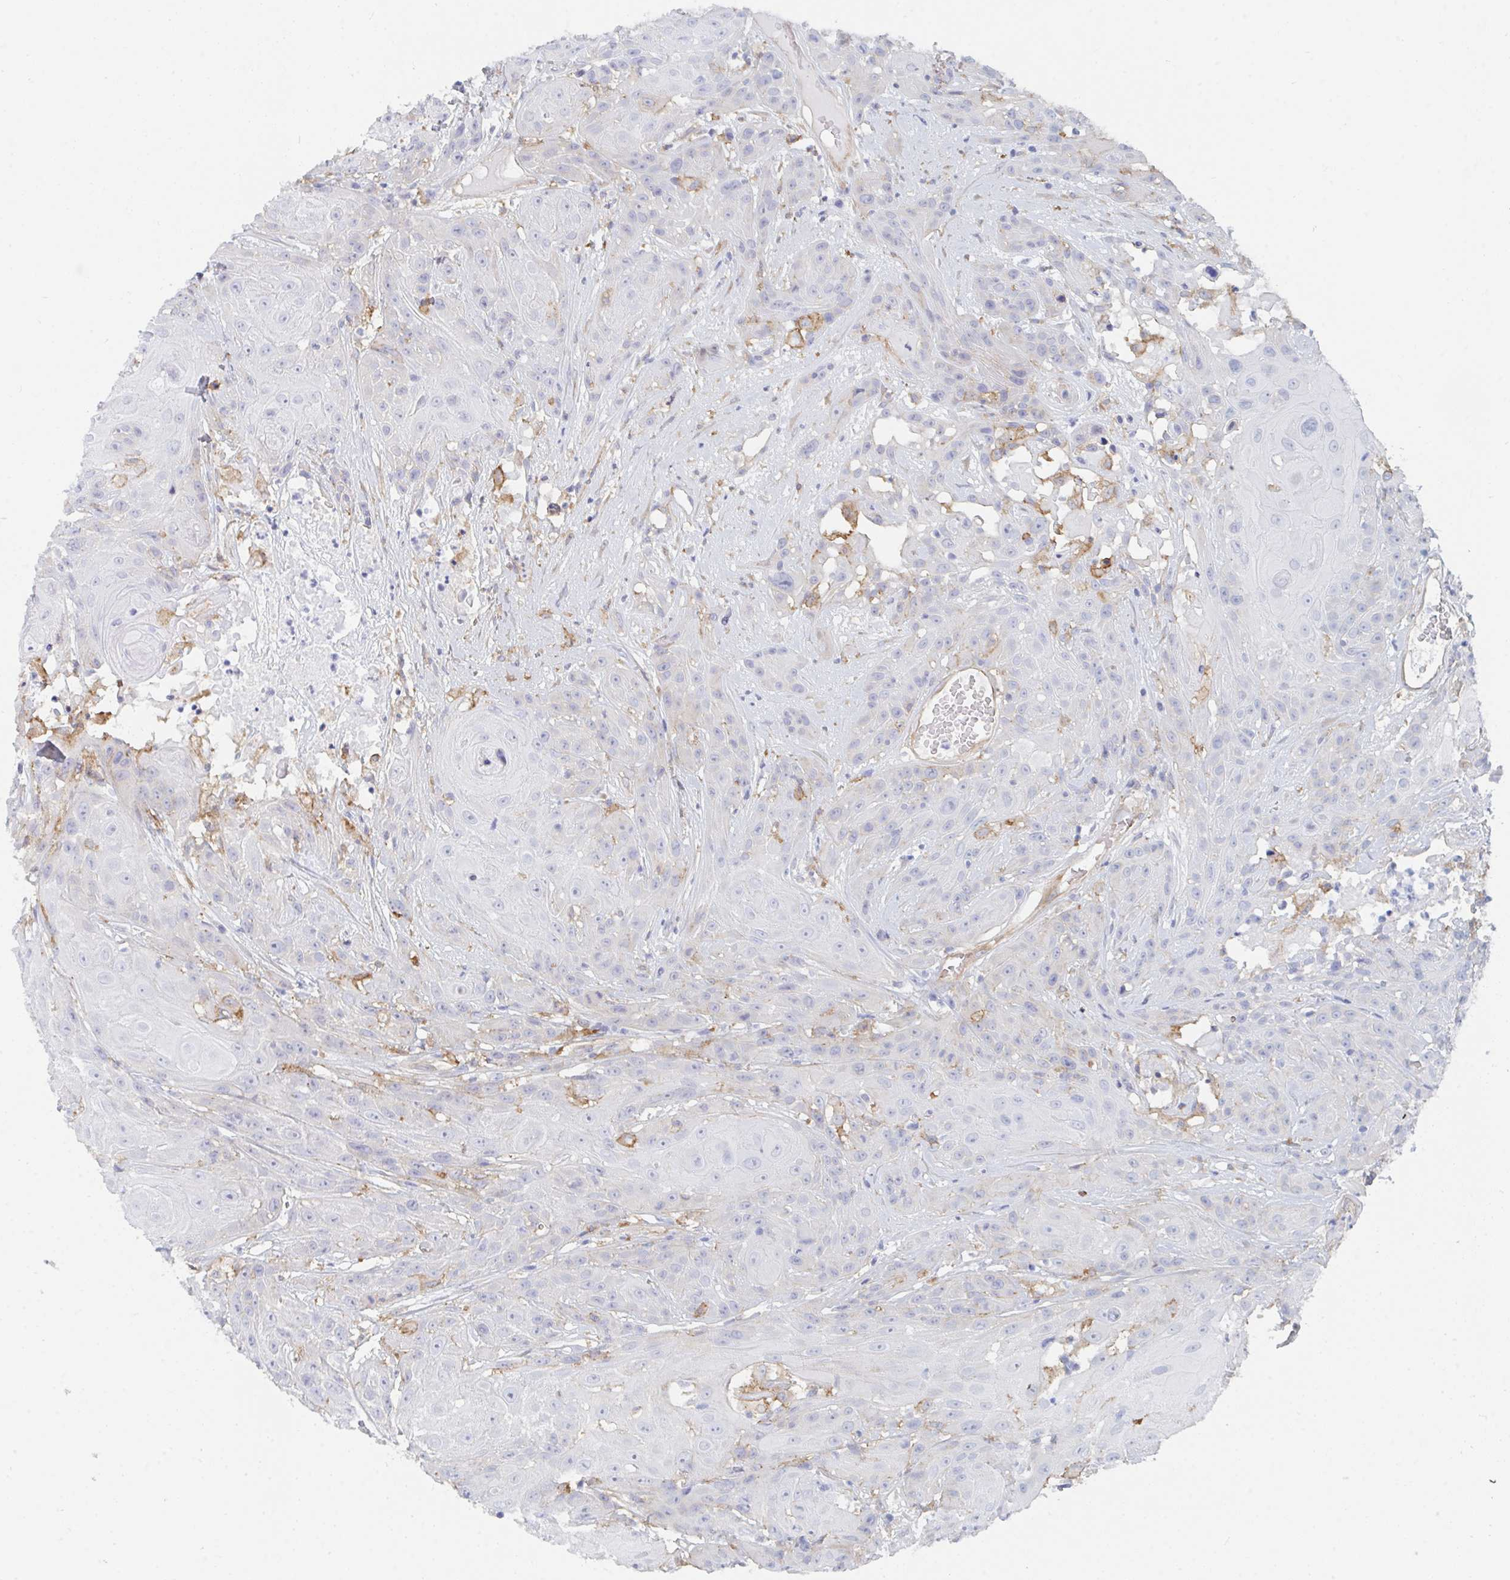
{"staining": {"intensity": "moderate", "quantity": "<25%", "location": "cytoplasmic/membranous"}, "tissue": "head and neck cancer", "cell_type": "Tumor cells", "image_type": "cancer", "snomed": [{"axis": "morphology", "description": "Squamous cell carcinoma, NOS"}, {"axis": "topography", "description": "Skin"}, {"axis": "topography", "description": "Head-Neck"}], "caption": "This is a micrograph of immunohistochemistry staining of head and neck squamous cell carcinoma, which shows moderate expression in the cytoplasmic/membranous of tumor cells.", "gene": "DAB2", "patient": {"sex": "male", "age": 80}}